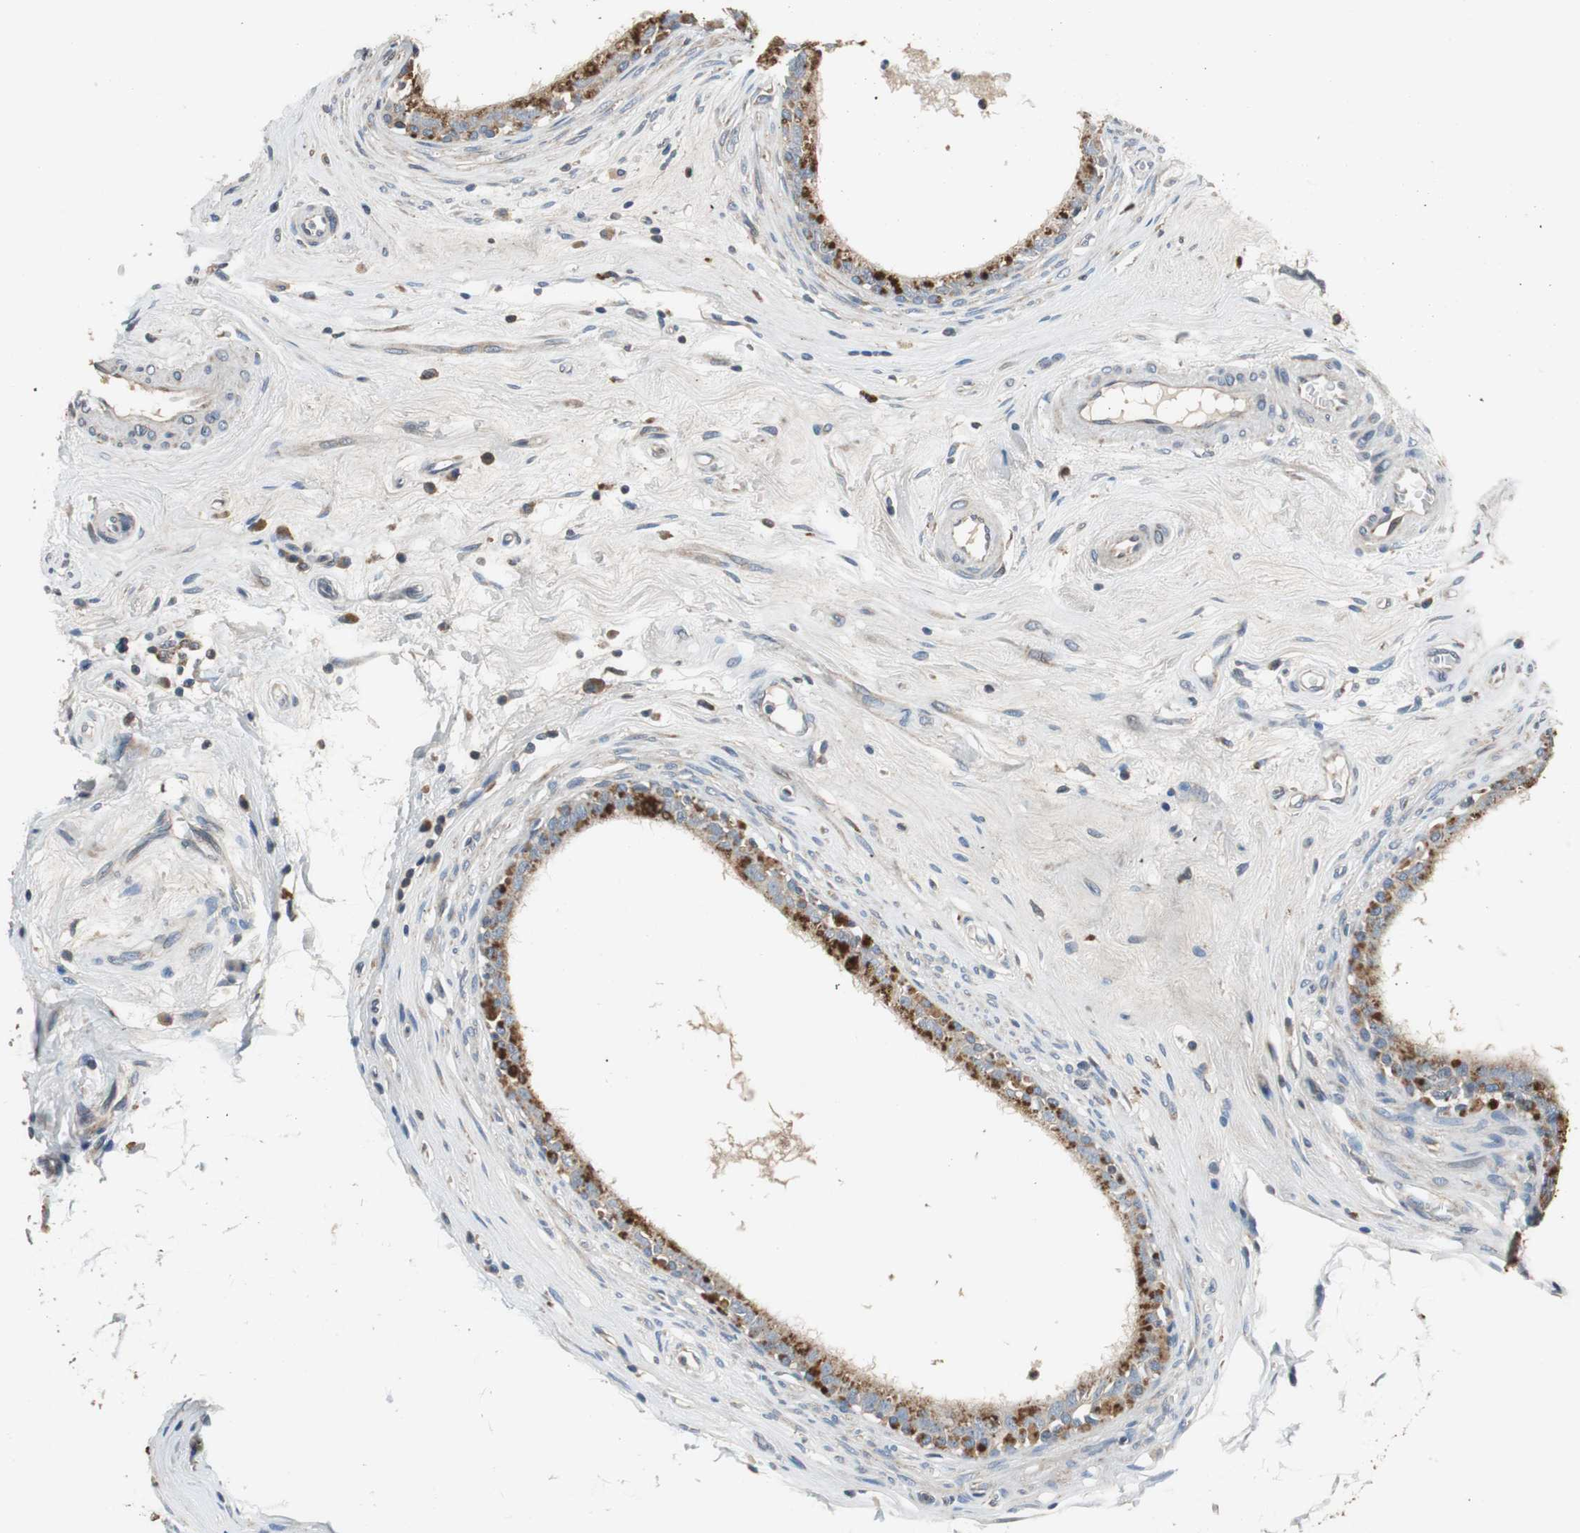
{"staining": {"intensity": "strong", "quantity": ">75%", "location": "cytoplasmic/membranous"}, "tissue": "epididymis", "cell_type": "Glandular cells", "image_type": "normal", "snomed": [{"axis": "morphology", "description": "Normal tissue, NOS"}, {"axis": "morphology", "description": "Inflammation, NOS"}, {"axis": "topography", "description": "Epididymis"}], "caption": "Epididymis was stained to show a protein in brown. There is high levels of strong cytoplasmic/membranous positivity in about >75% of glandular cells. (IHC, brightfield microscopy, high magnification).", "gene": "PI4KB", "patient": {"sex": "male", "age": 84}}